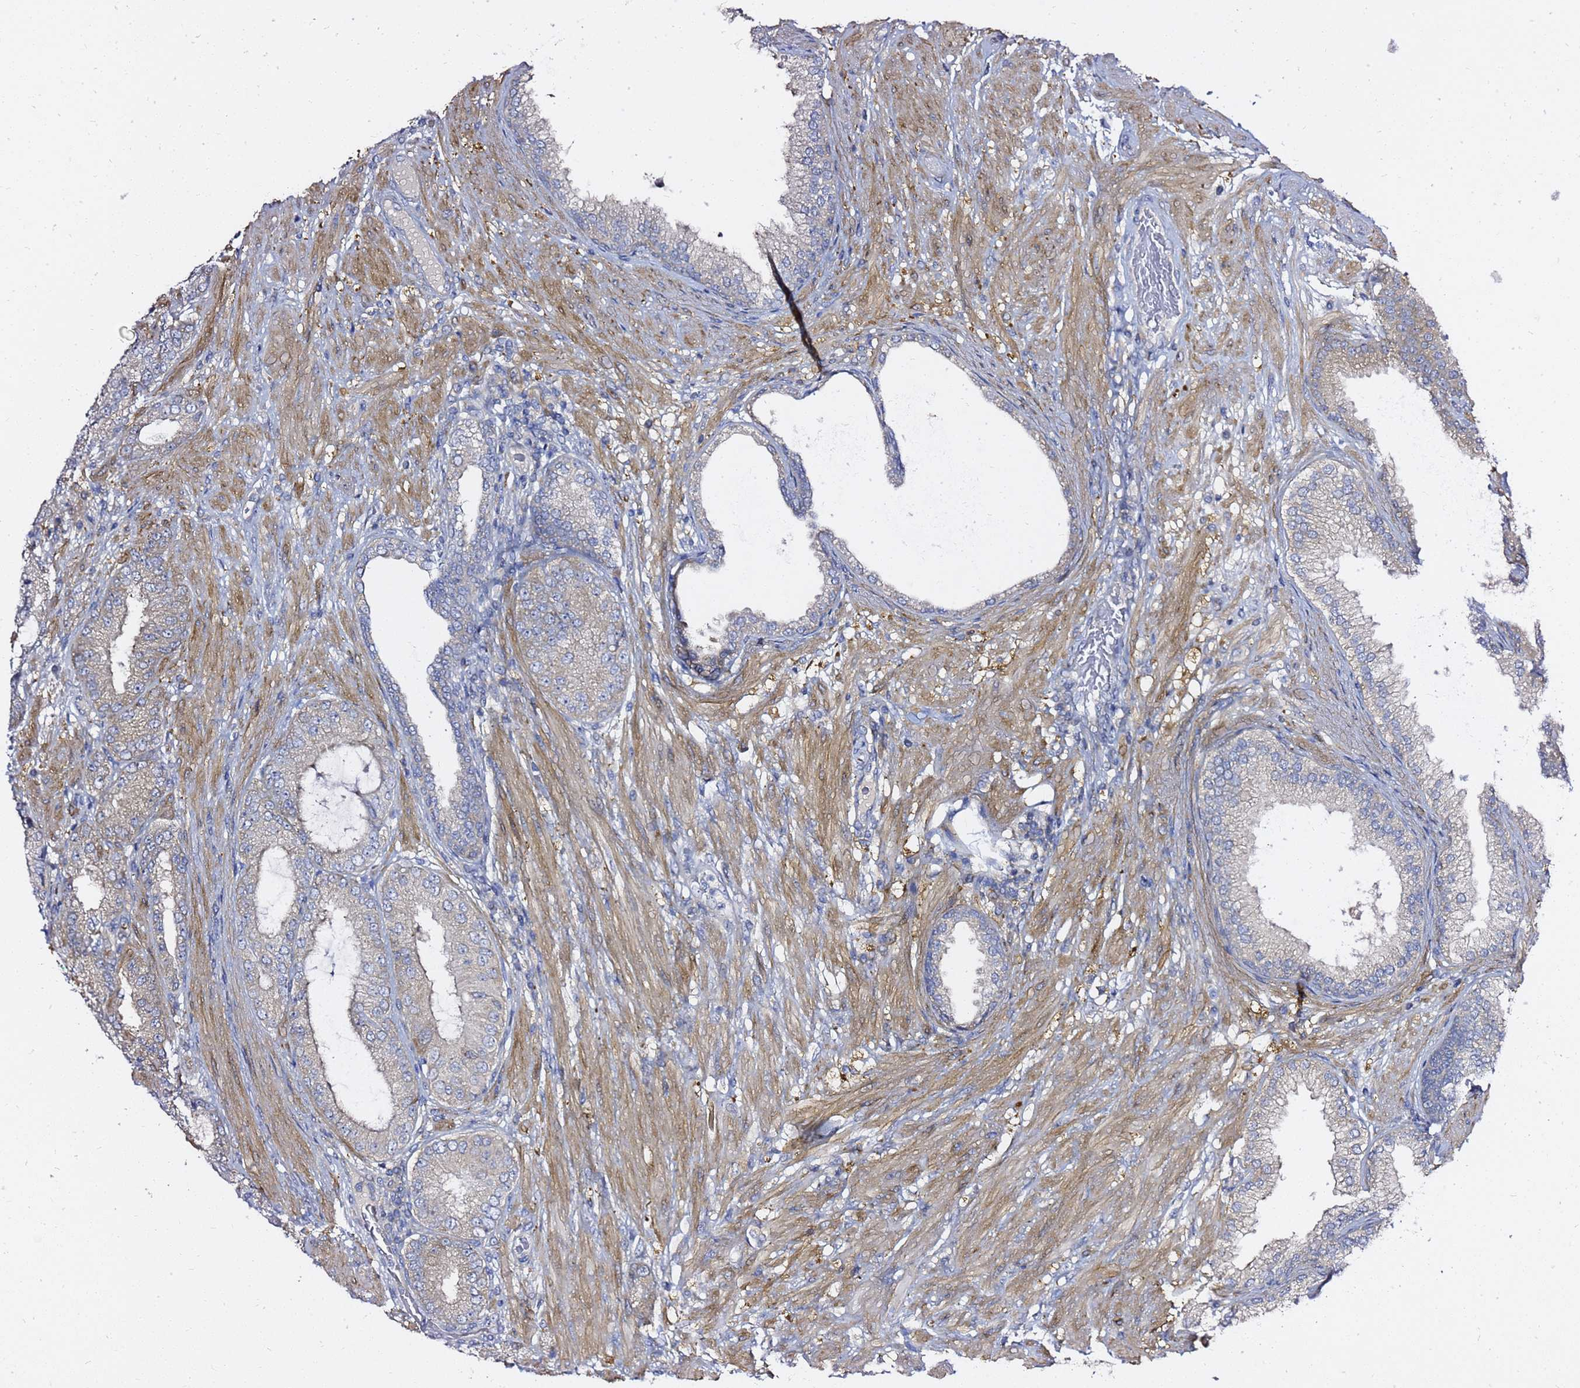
{"staining": {"intensity": "negative", "quantity": "none", "location": "none"}, "tissue": "prostate cancer", "cell_type": "Tumor cells", "image_type": "cancer", "snomed": [{"axis": "morphology", "description": "Adenocarcinoma, High grade"}, {"axis": "topography", "description": "Prostate"}], "caption": "This is a photomicrograph of immunohistochemistry (IHC) staining of prostate cancer (adenocarcinoma (high-grade)), which shows no staining in tumor cells. (DAB (3,3'-diaminobenzidine) immunohistochemistry, high magnification).", "gene": "MON1B", "patient": {"sex": "male", "age": 71}}